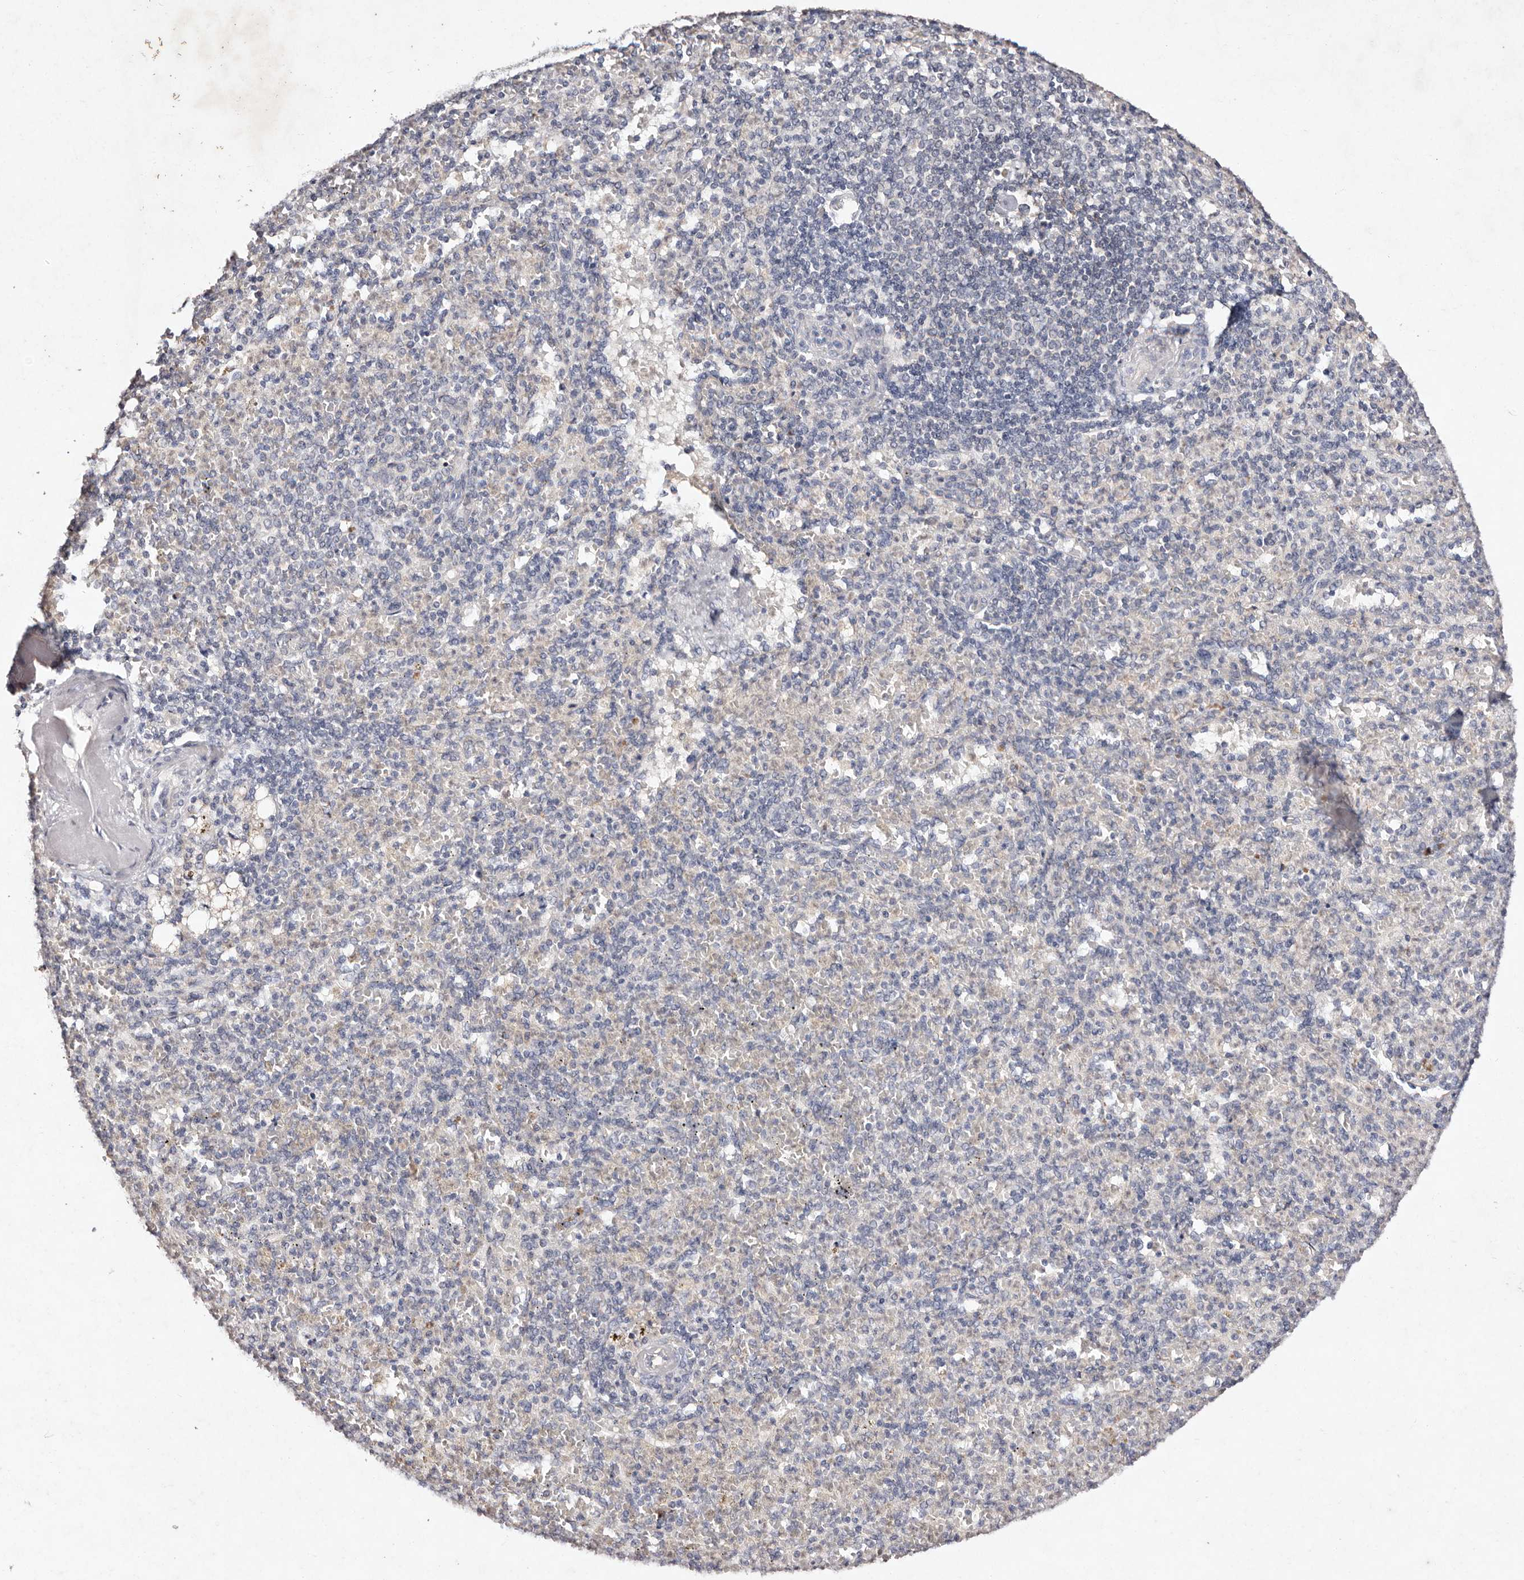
{"staining": {"intensity": "negative", "quantity": "none", "location": "none"}, "tissue": "spleen", "cell_type": "Cells in red pulp", "image_type": "normal", "snomed": [{"axis": "morphology", "description": "Normal tissue, NOS"}, {"axis": "topography", "description": "Spleen"}], "caption": "Immunohistochemical staining of normal human spleen displays no significant staining in cells in red pulp.", "gene": "TSC2", "patient": {"sex": "female", "age": 74}}